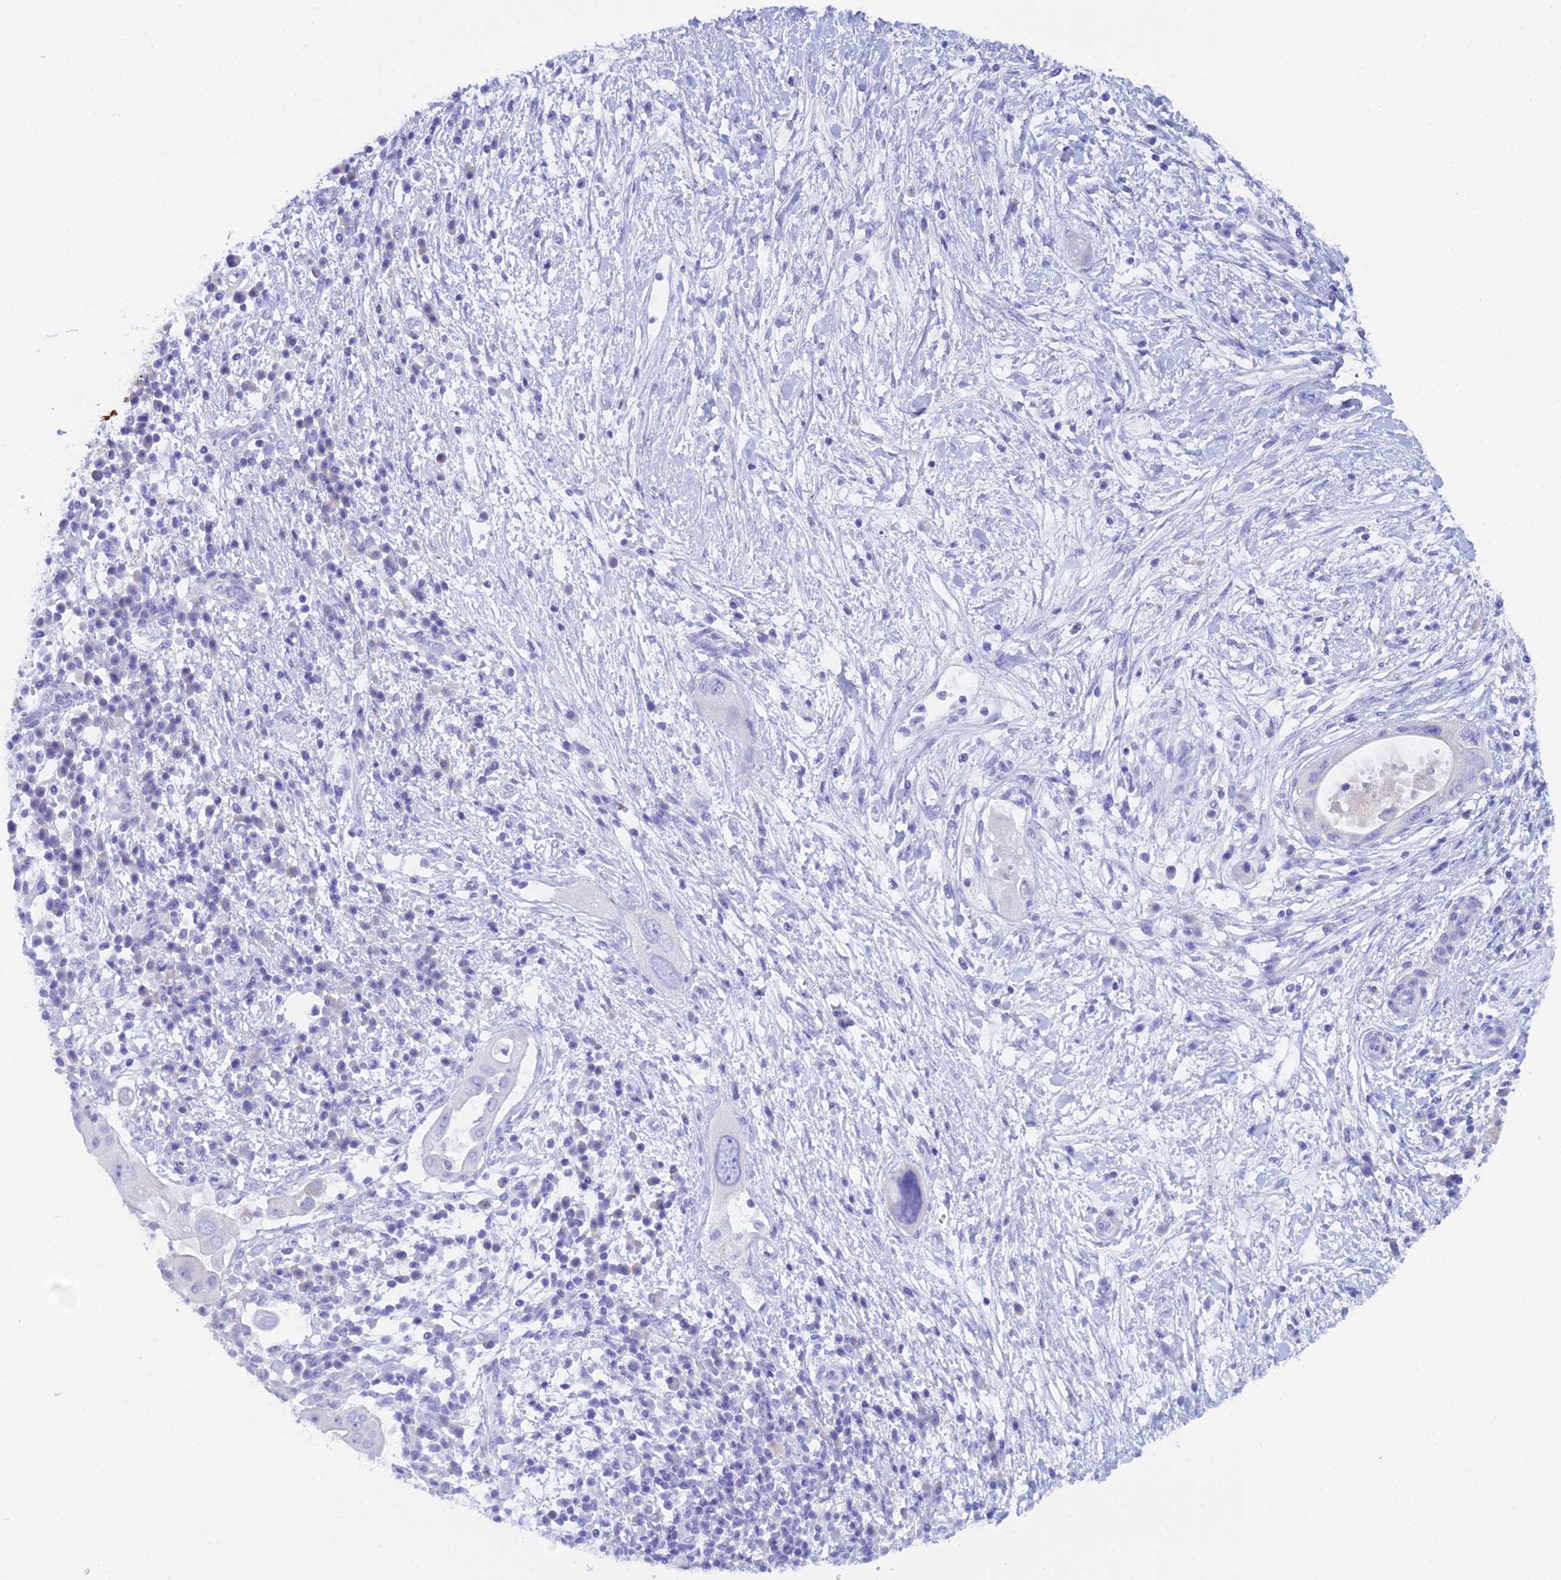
{"staining": {"intensity": "negative", "quantity": "none", "location": "none"}, "tissue": "pancreatic cancer", "cell_type": "Tumor cells", "image_type": "cancer", "snomed": [{"axis": "morphology", "description": "Adenocarcinoma, NOS"}, {"axis": "topography", "description": "Pancreas"}], "caption": "Human pancreatic adenocarcinoma stained for a protein using immunohistochemistry (IHC) demonstrates no staining in tumor cells.", "gene": "REG1A", "patient": {"sex": "male", "age": 68}}